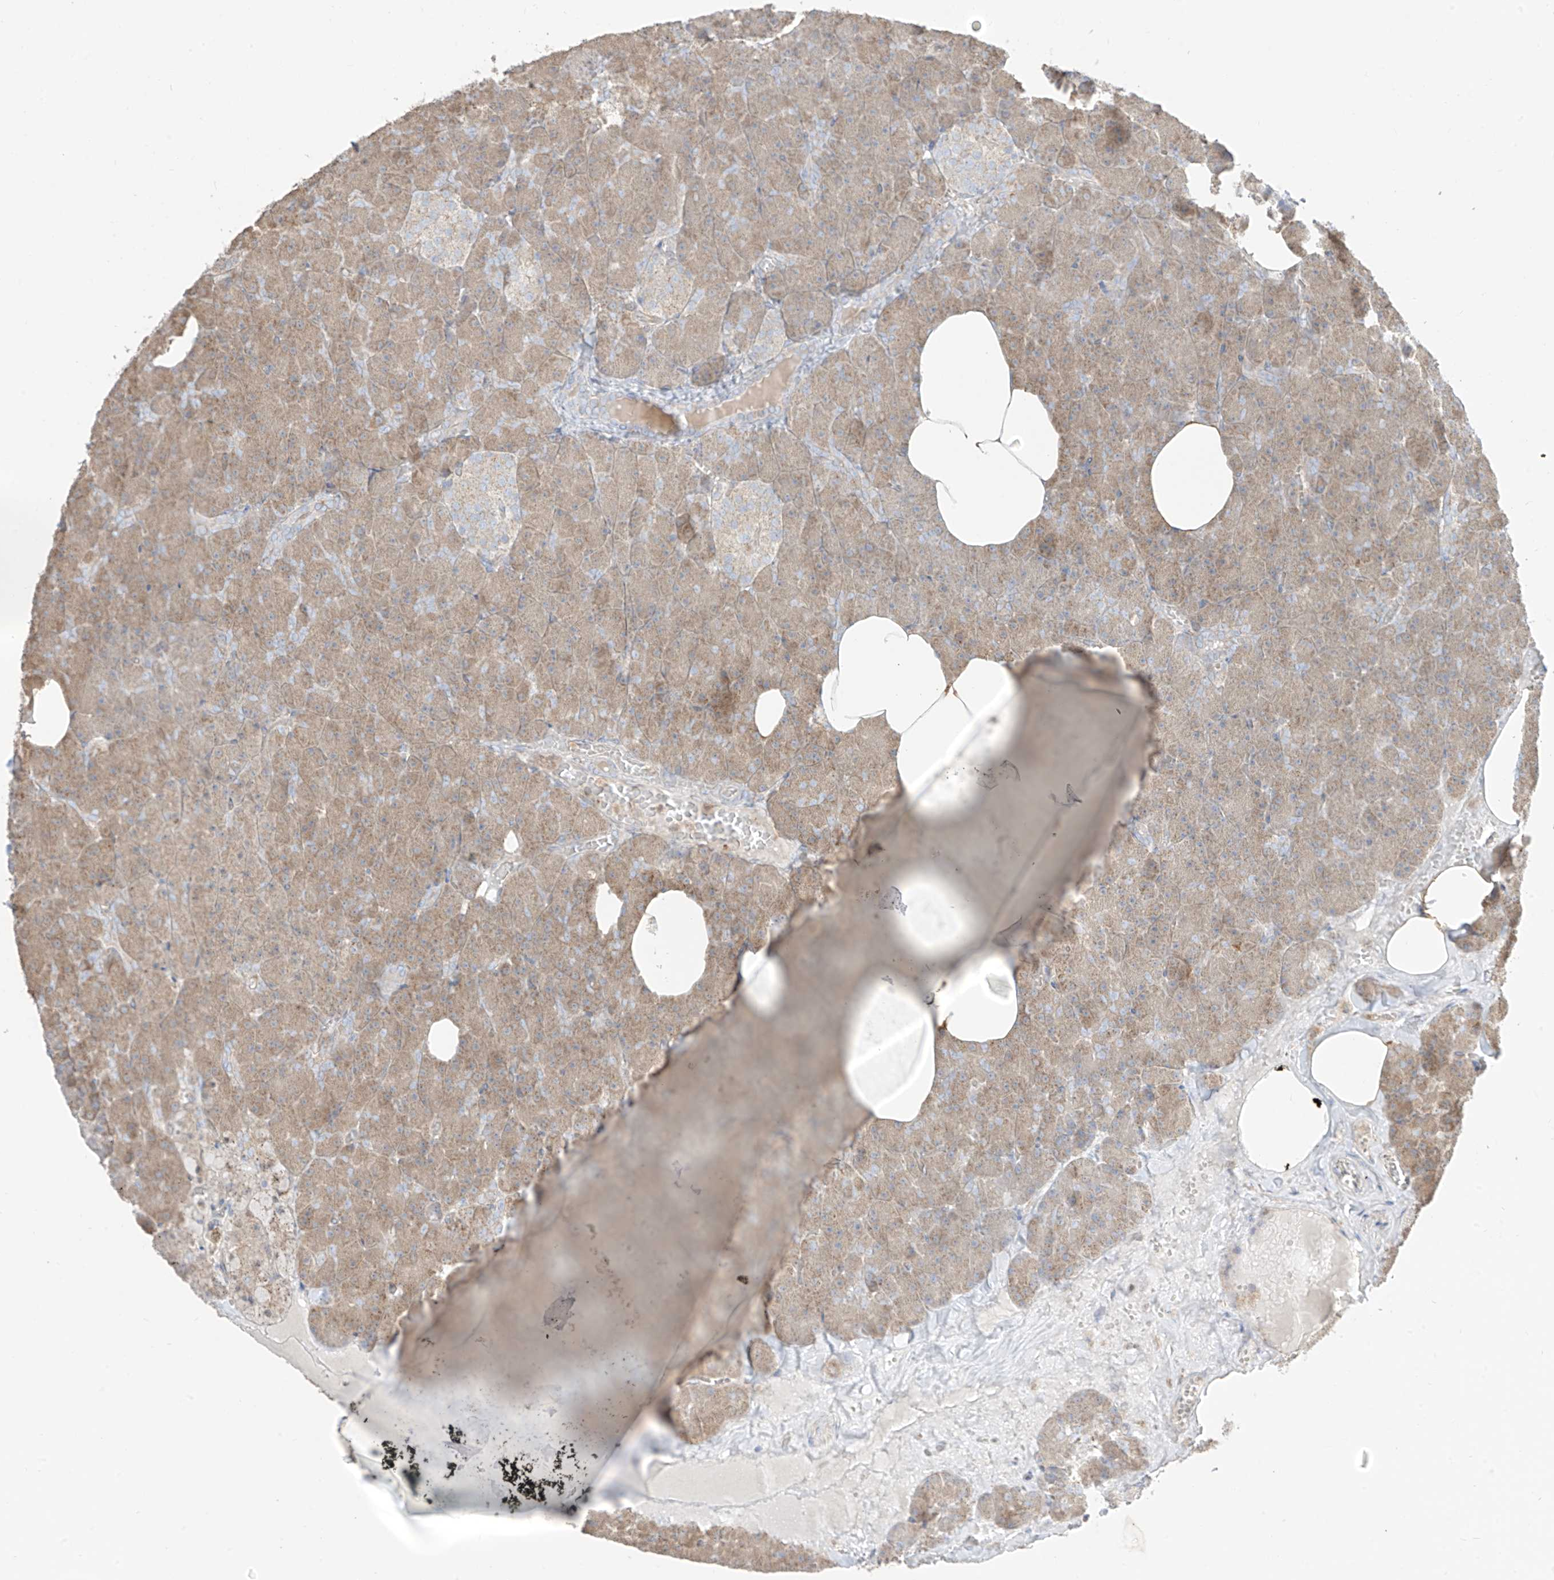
{"staining": {"intensity": "moderate", "quantity": "25%-75%", "location": "cytoplasmic/membranous"}, "tissue": "pancreas", "cell_type": "Exocrine glandular cells", "image_type": "normal", "snomed": [{"axis": "morphology", "description": "Normal tissue, NOS"}, {"axis": "morphology", "description": "Carcinoid, malignant, NOS"}, {"axis": "topography", "description": "Pancreas"}], "caption": "DAB (3,3'-diaminobenzidine) immunohistochemical staining of benign pancreas exhibits moderate cytoplasmic/membranous protein positivity in approximately 25%-75% of exocrine glandular cells. (Stains: DAB in brown, nuclei in blue, Microscopy: brightfield microscopy at high magnification).", "gene": "ETHE1", "patient": {"sex": "female", "age": 35}}